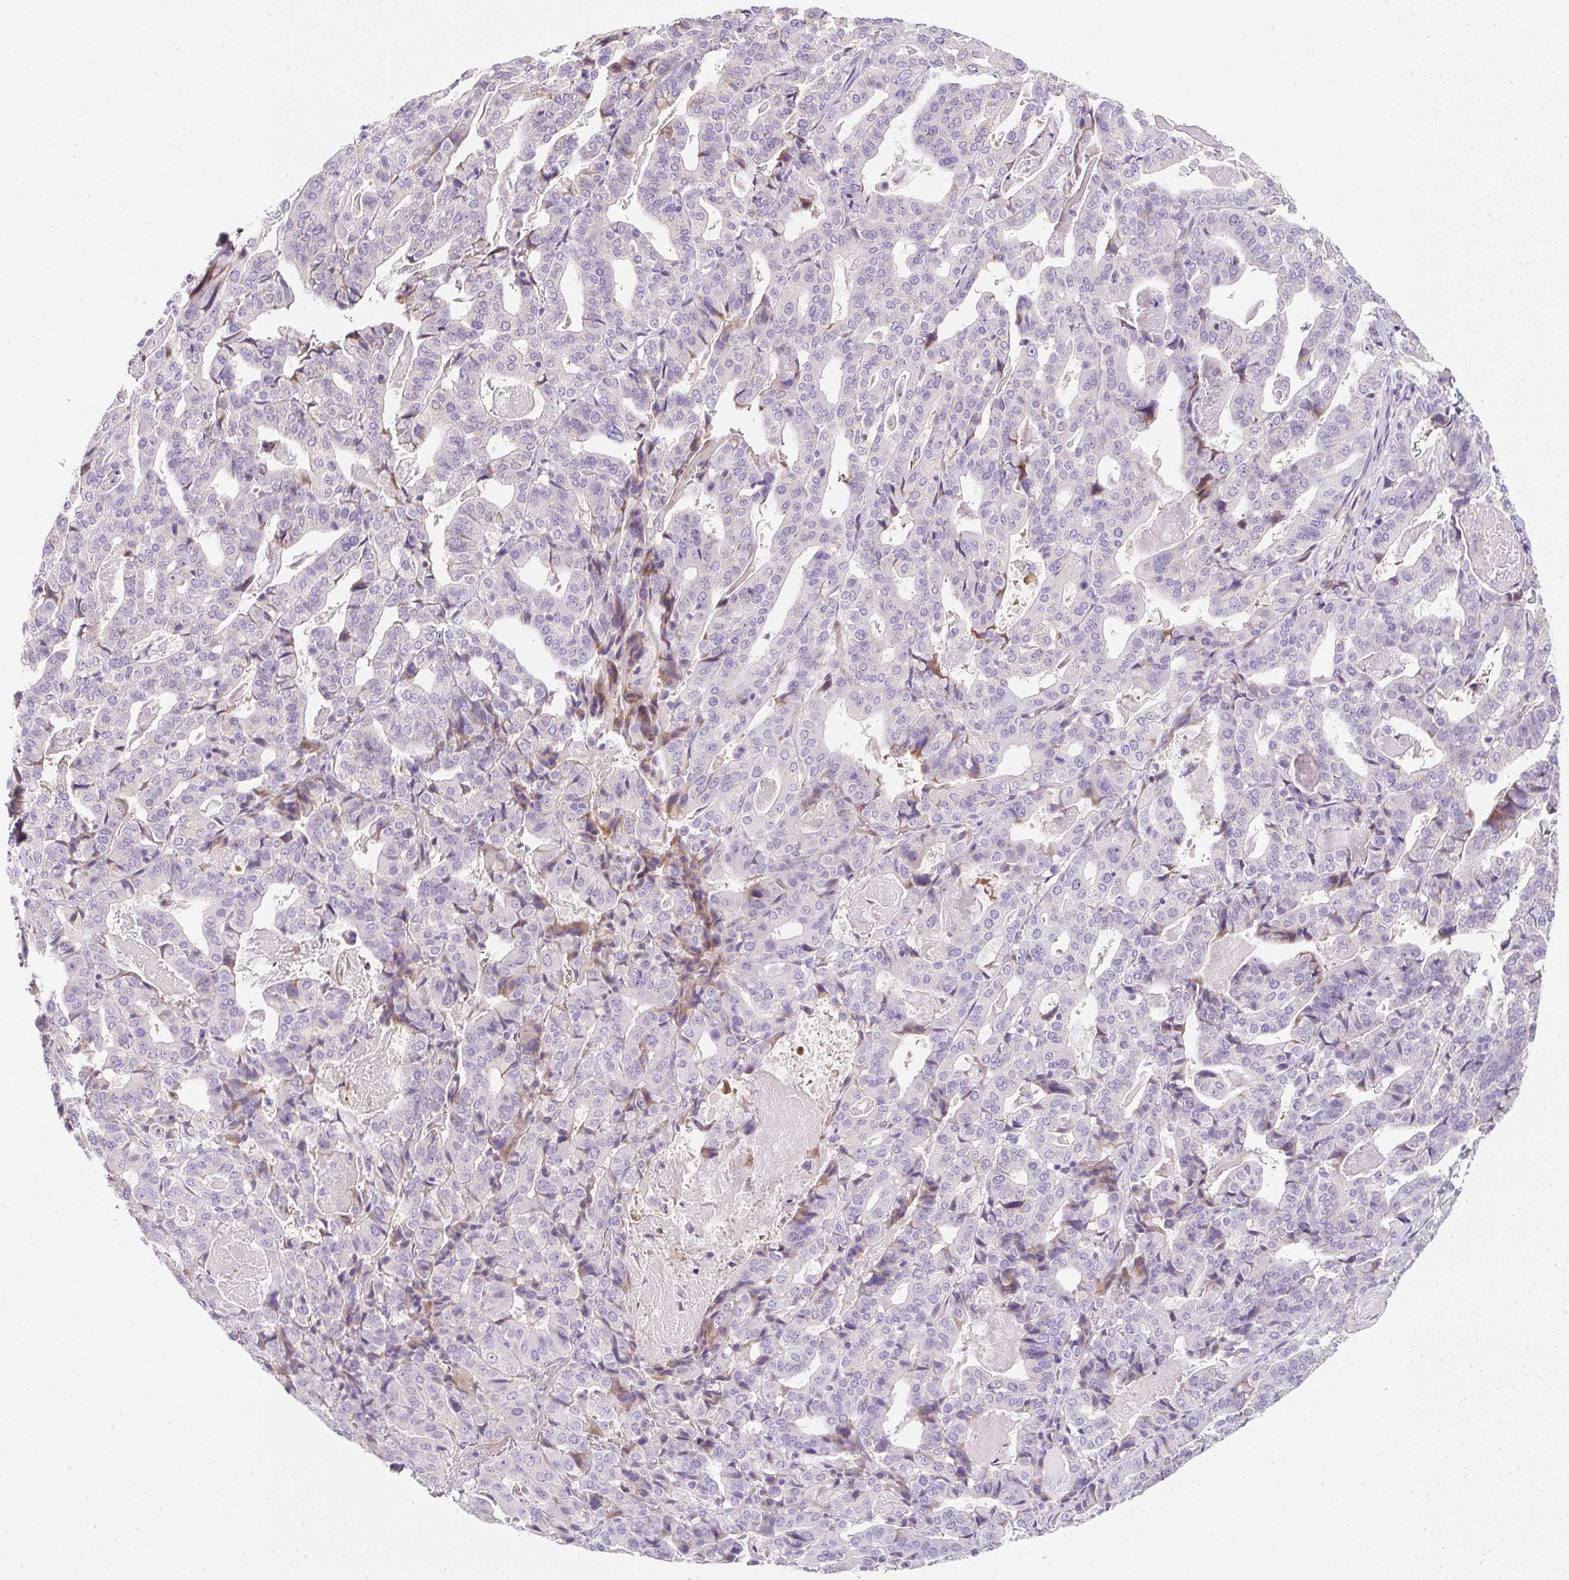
{"staining": {"intensity": "negative", "quantity": "none", "location": "none"}, "tissue": "stomach cancer", "cell_type": "Tumor cells", "image_type": "cancer", "snomed": [{"axis": "morphology", "description": "Adenocarcinoma, NOS"}, {"axis": "topography", "description": "Stomach"}], "caption": "High magnification brightfield microscopy of stomach adenocarcinoma stained with DAB (3,3'-diaminobenzidine) (brown) and counterstained with hematoxylin (blue): tumor cells show no significant expression. The staining was performed using DAB (3,3'-diaminobenzidine) to visualize the protein expression in brown, while the nuclei were stained in blue with hematoxylin (Magnification: 20x).", "gene": "DTX4", "patient": {"sex": "male", "age": 48}}